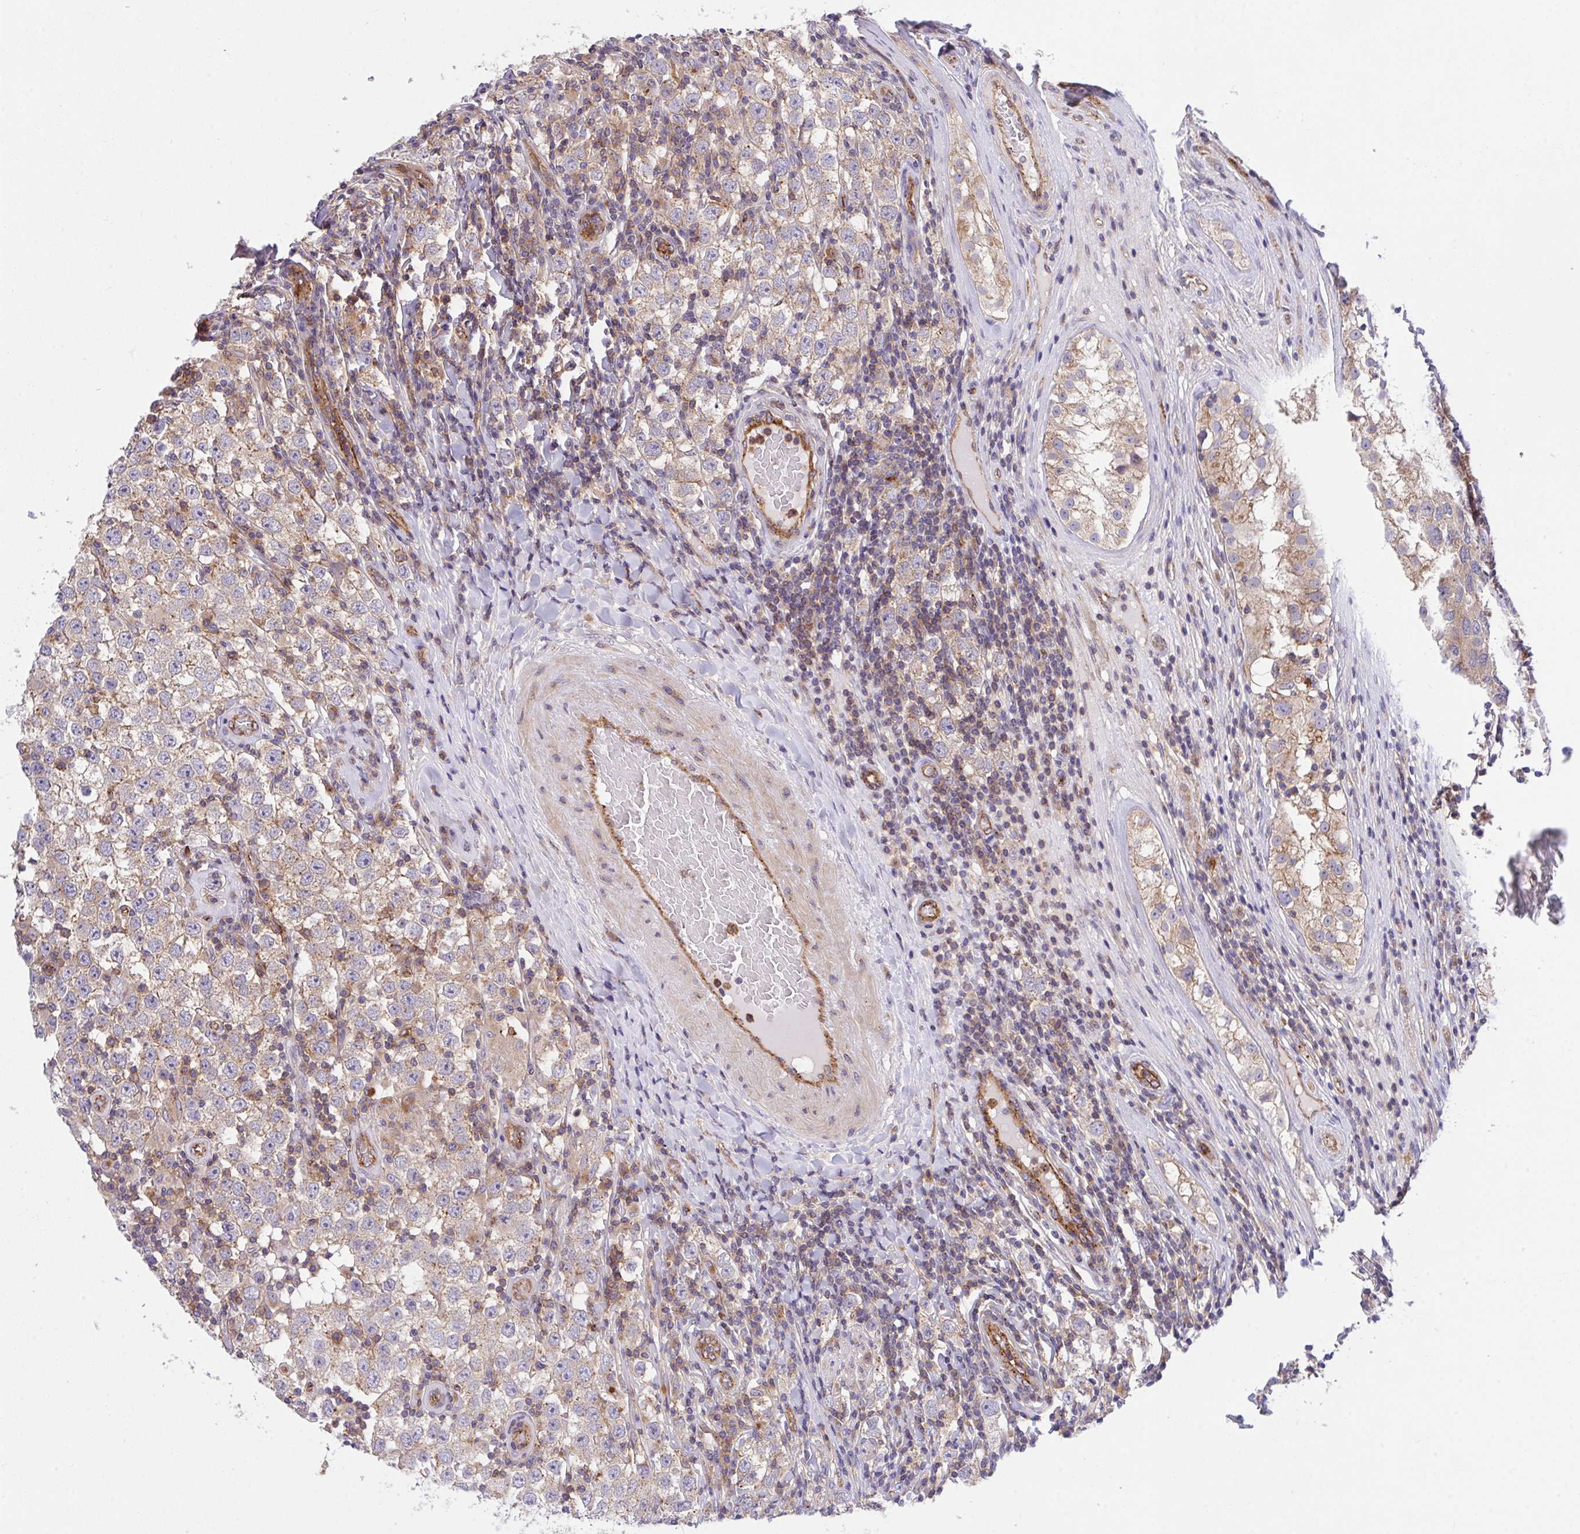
{"staining": {"intensity": "weak", "quantity": "25%-75%", "location": "cytoplasmic/membranous"}, "tissue": "testis cancer", "cell_type": "Tumor cells", "image_type": "cancer", "snomed": [{"axis": "morphology", "description": "Normal tissue, NOS"}, {"axis": "morphology", "description": "Urothelial carcinoma, High grade"}, {"axis": "morphology", "description": "Seminoma, NOS"}, {"axis": "morphology", "description": "Carcinoma, Embryonal, NOS"}, {"axis": "topography", "description": "Urinary bladder"}, {"axis": "topography", "description": "Testis"}], "caption": "IHC photomicrograph of human testis cancer stained for a protein (brown), which reveals low levels of weak cytoplasmic/membranous positivity in about 25%-75% of tumor cells.", "gene": "C4orf36", "patient": {"sex": "male", "age": 41}}